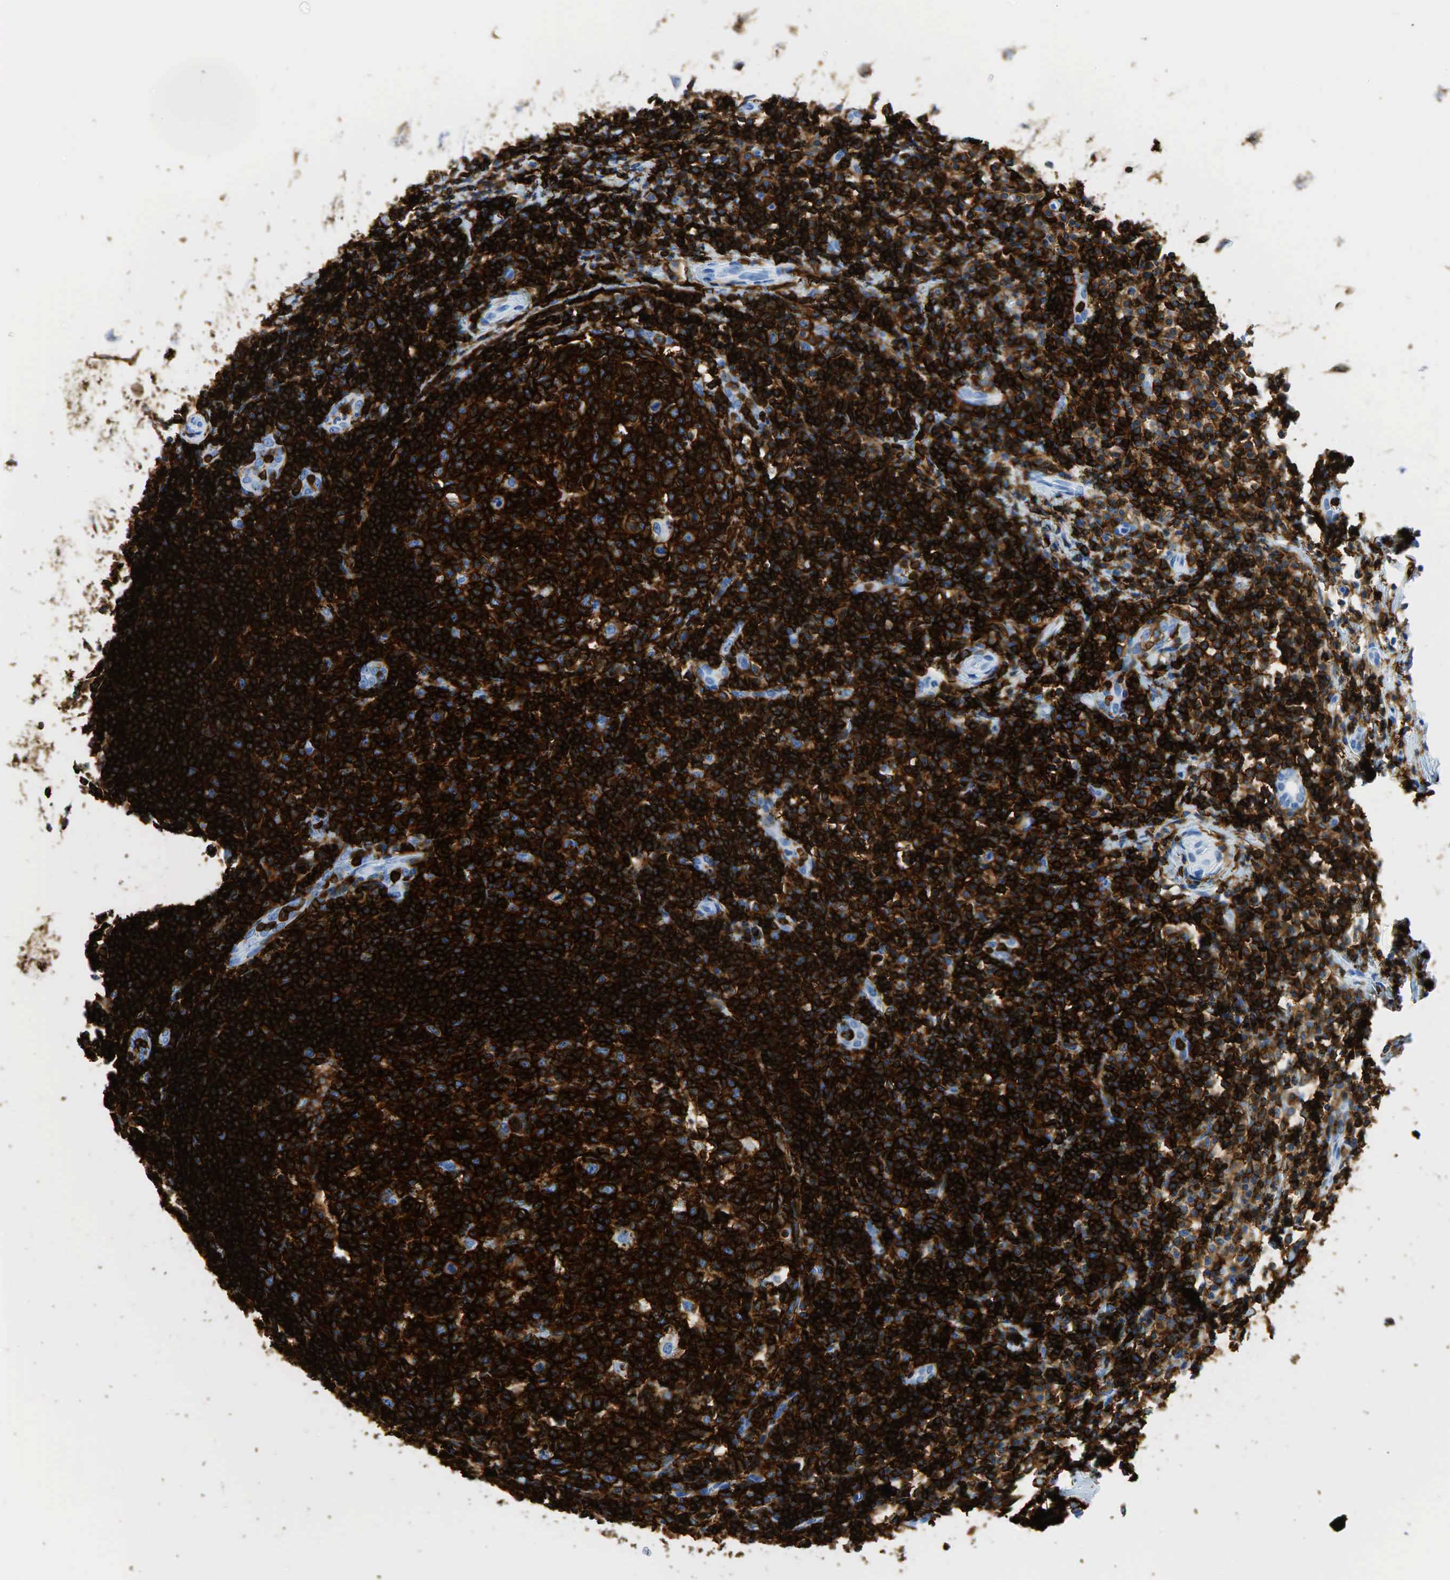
{"staining": {"intensity": "strong", "quantity": ">75%", "location": "cytoplasmic/membranous"}, "tissue": "tonsil", "cell_type": "Germinal center cells", "image_type": "normal", "snomed": [{"axis": "morphology", "description": "Normal tissue, NOS"}, {"axis": "topography", "description": "Tonsil"}], "caption": "A high amount of strong cytoplasmic/membranous positivity is present in about >75% of germinal center cells in benign tonsil.", "gene": "PTPRC", "patient": {"sex": "female", "age": 41}}